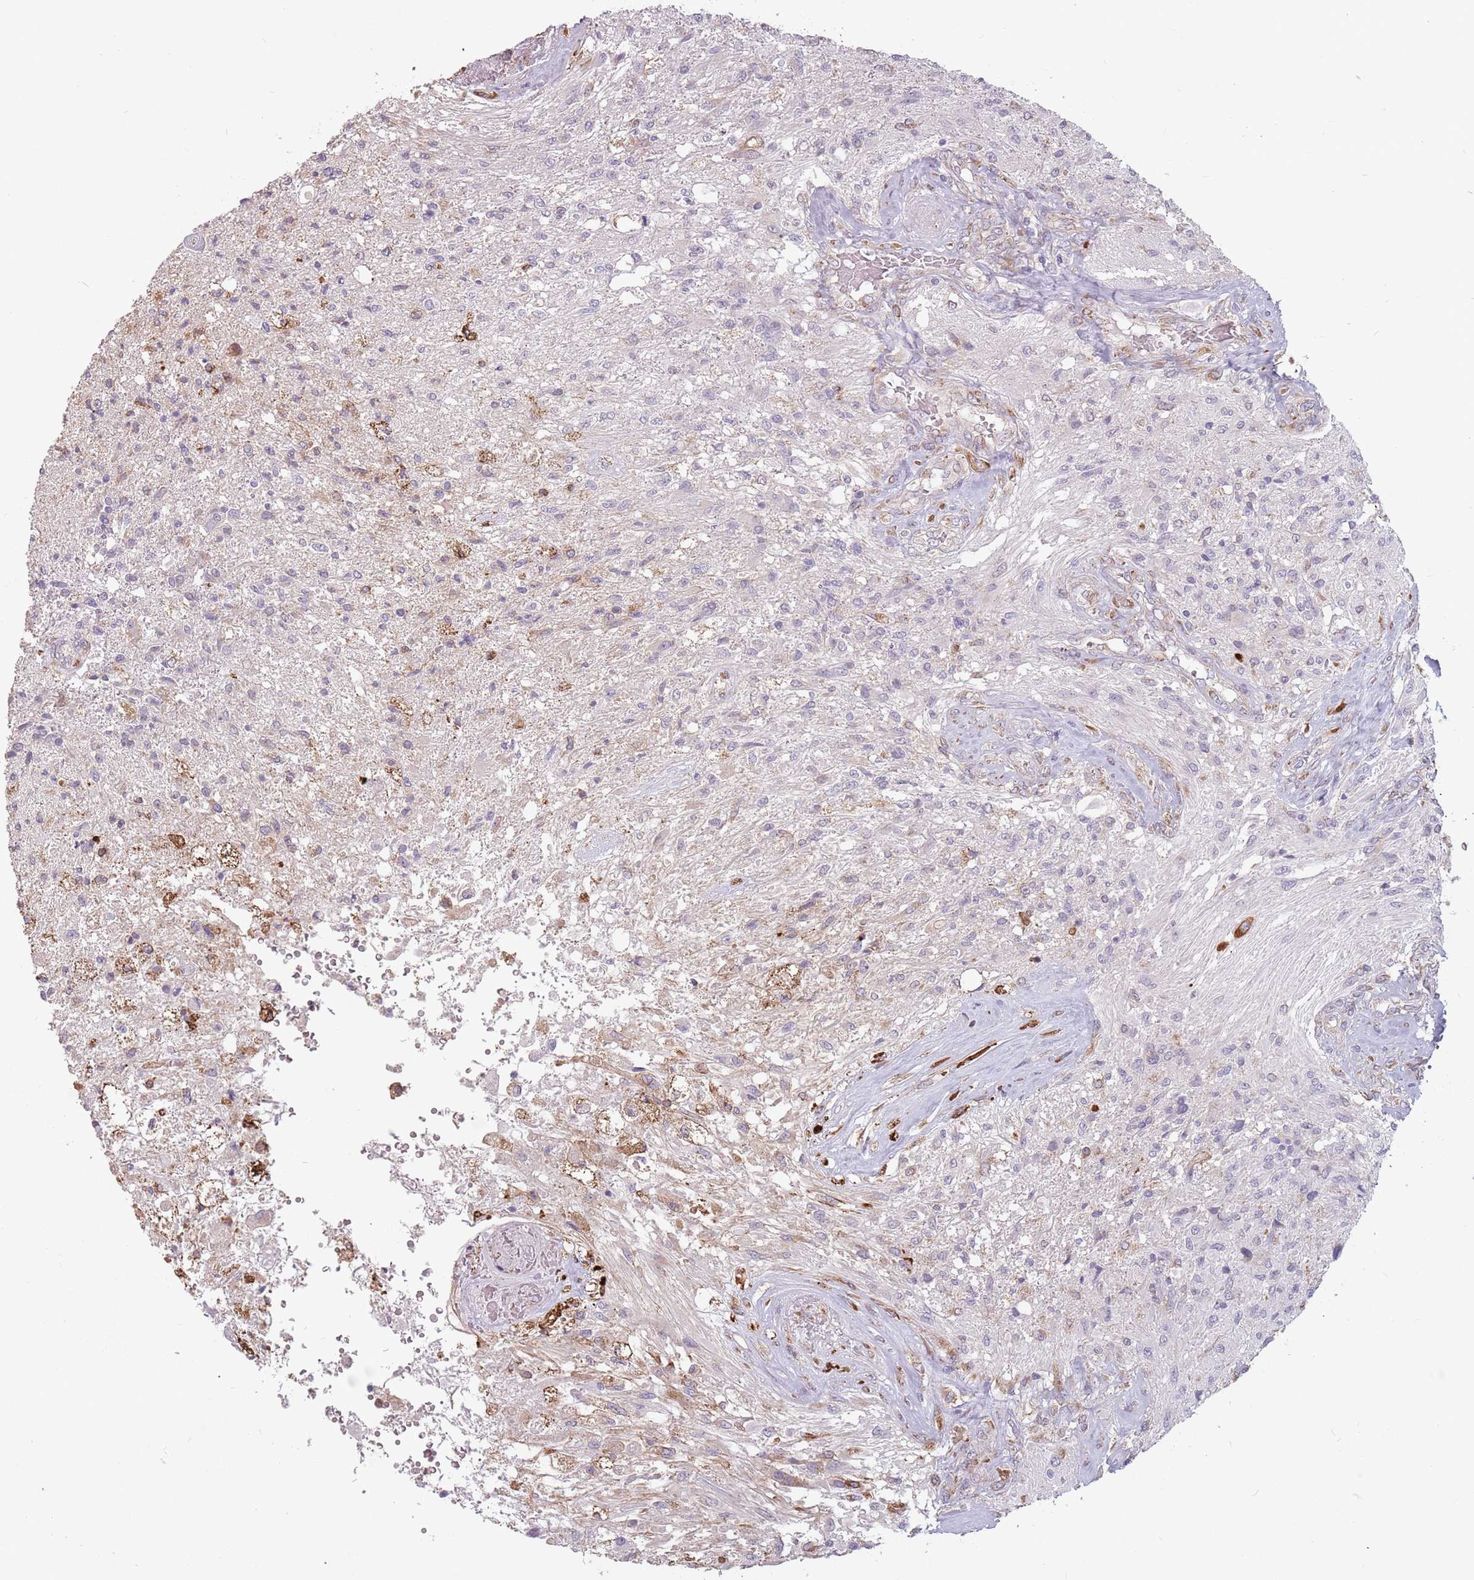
{"staining": {"intensity": "negative", "quantity": "none", "location": "none"}, "tissue": "glioma", "cell_type": "Tumor cells", "image_type": "cancer", "snomed": [{"axis": "morphology", "description": "Glioma, malignant, High grade"}, {"axis": "topography", "description": "Brain"}], "caption": "IHC photomicrograph of neoplastic tissue: high-grade glioma (malignant) stained with DAB (3,3'-diaminobenzidine) reveals no significant protein staining in tumor cells.", "gene": "RPS9", "patient": {"sex": "male", "age": 56}}